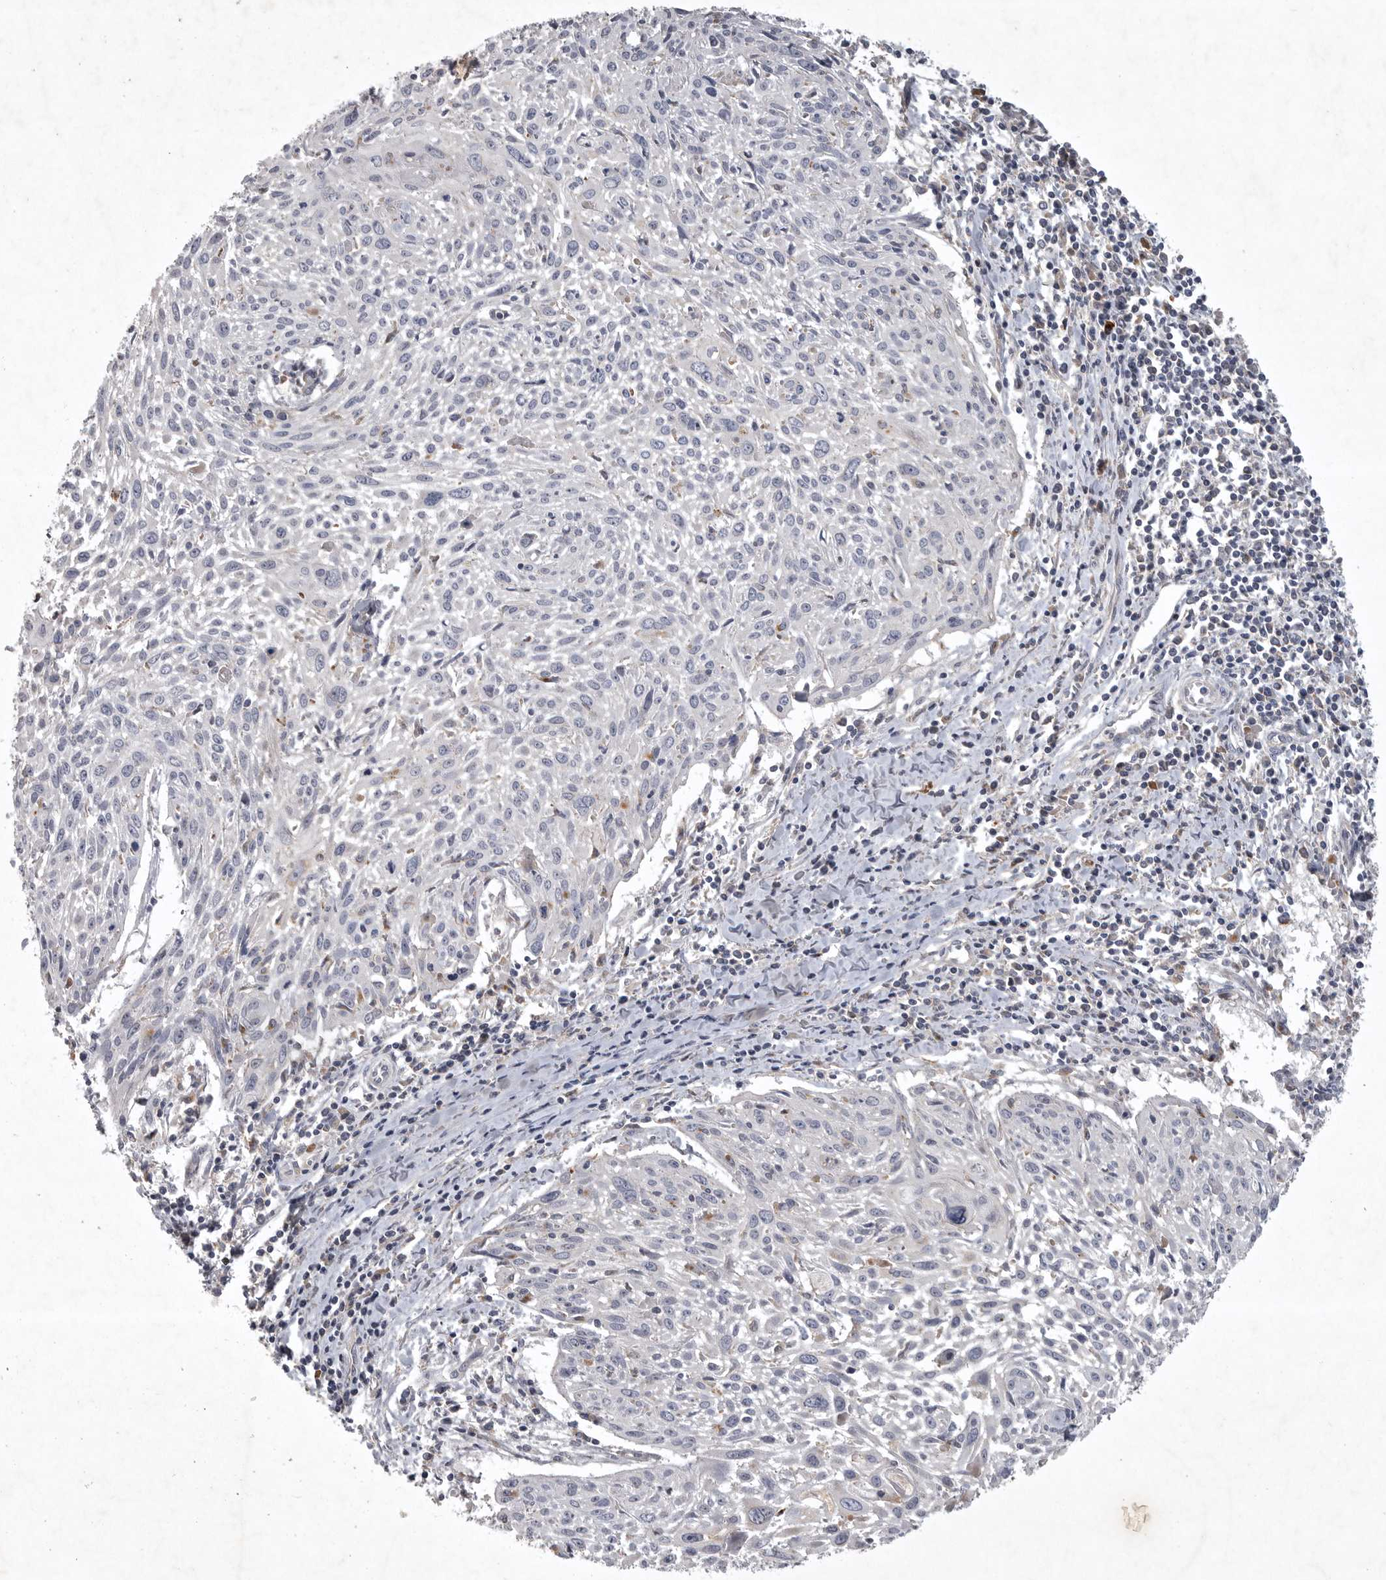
{"staining": {"intensity": "negative", "quantity": "none", "location": "none"}, "tissue": "cervical cancer", "cell_type": "Tumor cells", "image_type": "cancer", "snomed": [{"axis": "morphology", "description": "Squamous cell carcinoma, NOS"}, {"axis": "topography", "description": "Cervix"}], "caption": "Histopathology image shows no significant protein expression in tumor cells of cervical cancer. (DAB (3,3'-diaminobenzidine) IHC with hematoxylin counter stain).", "gene": "LAMTOR3", "patient": {"sex": "female", "age": 51}}